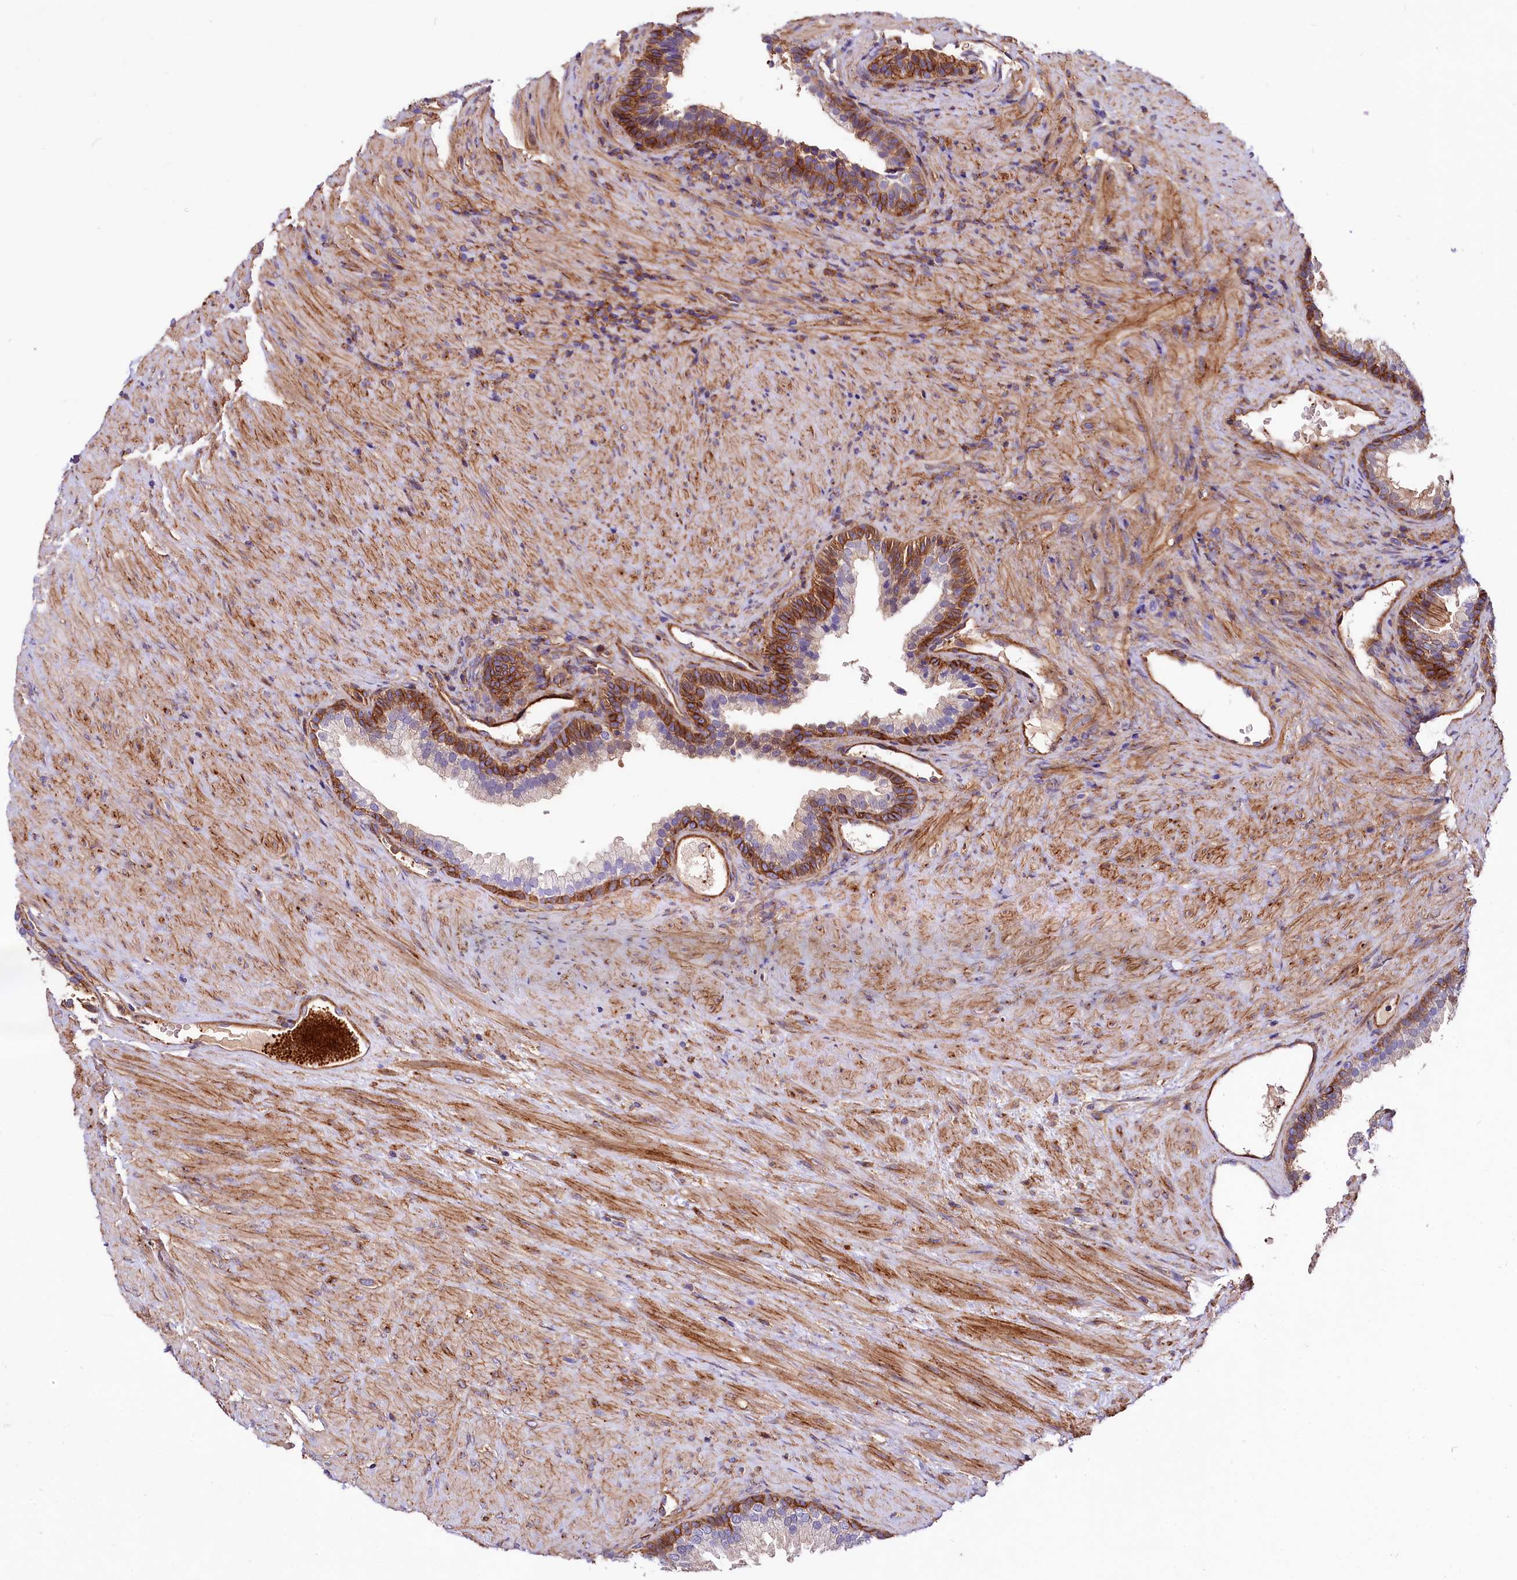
{"staining": {"intensity": "strong", "quantity": "25%-75%", "location": "cytoplasmic/membranous"}, "tissue": "prostate", "cell_type": "Glandular cells", "image_type": "normal", "snomed": [{"axis": "morphology", "description": "Normal tissue, NOS"}, {"axis": "topography", "description": "Prostate"}], "caption": "A high amount of strong cytoplasmic/membranous staining is present in about 25%-75% of glandular cells in benign prostate. The staining is performed using DAB (3,3'-diaminobenzidine) brown chromogen to label protein expression. The nuclei are counter-stained blue using hematoxylin.", "gene": "ANO6", "patient": {"sex": "male", "age": 76}}